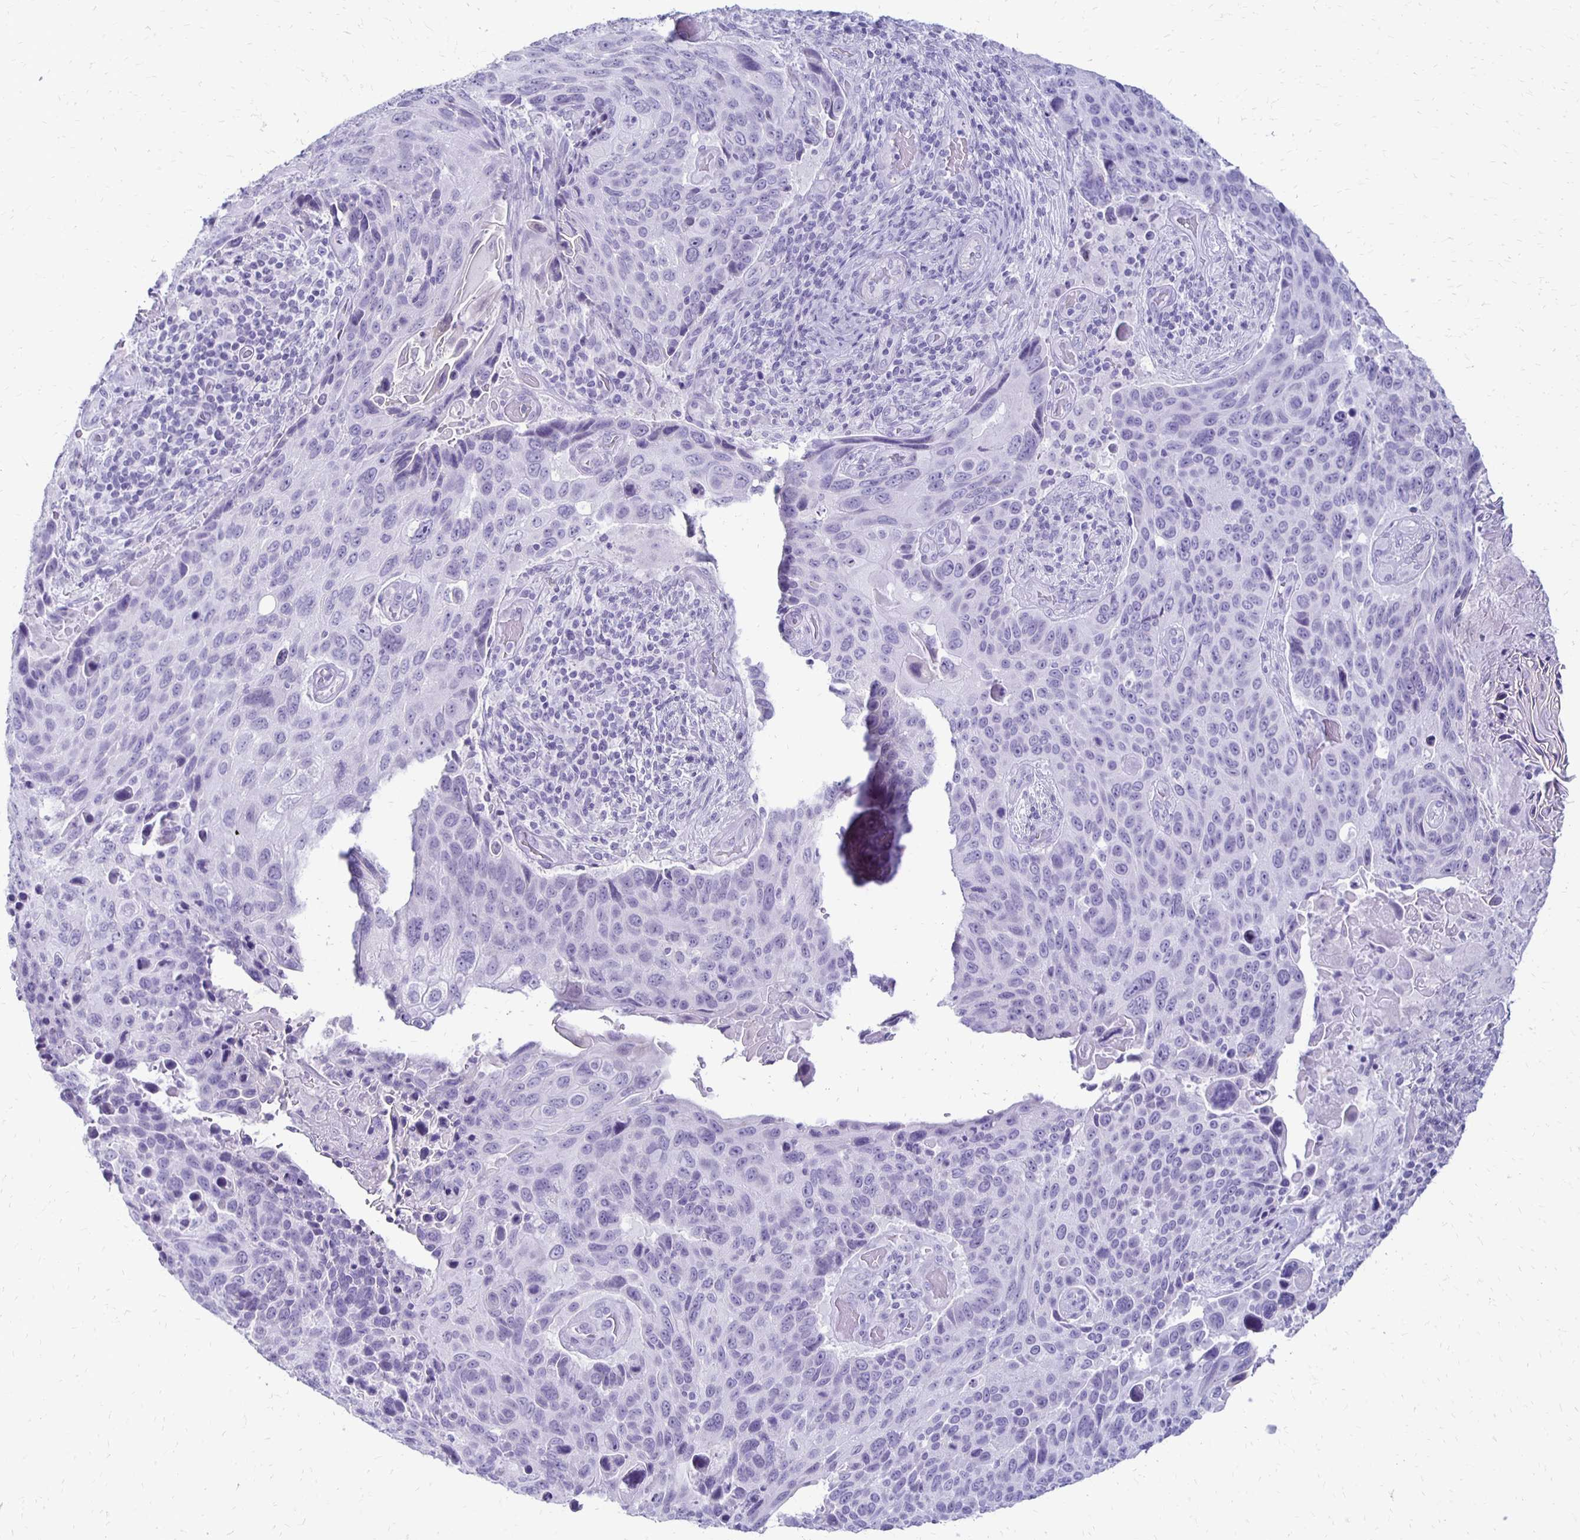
{"staining": {"intensity": "negative", "quantity": "none", "location": "none"}, "tissue": "lung cancer", "cell_type": "Tumor cells", "image_type": "cancer", "snomed": [{"axis": "morphology", "description": "Squamous cell carcinoma, NOS"}, {"axis": "topography", "description": "Lung"}], "caption": "High power microscopy image of an immunohistochemistry (IHC) micrograph of squamous cell carcinoma (lung), revealing no significant staining in tumor cells. The staining is performed using DAB (3,3'-diaminobenzidine) brown chromogen with nuclei counter-stained in using hematoxylin.", "gene": "RYR1", "patient": {"sex": "male", "age": 68}}